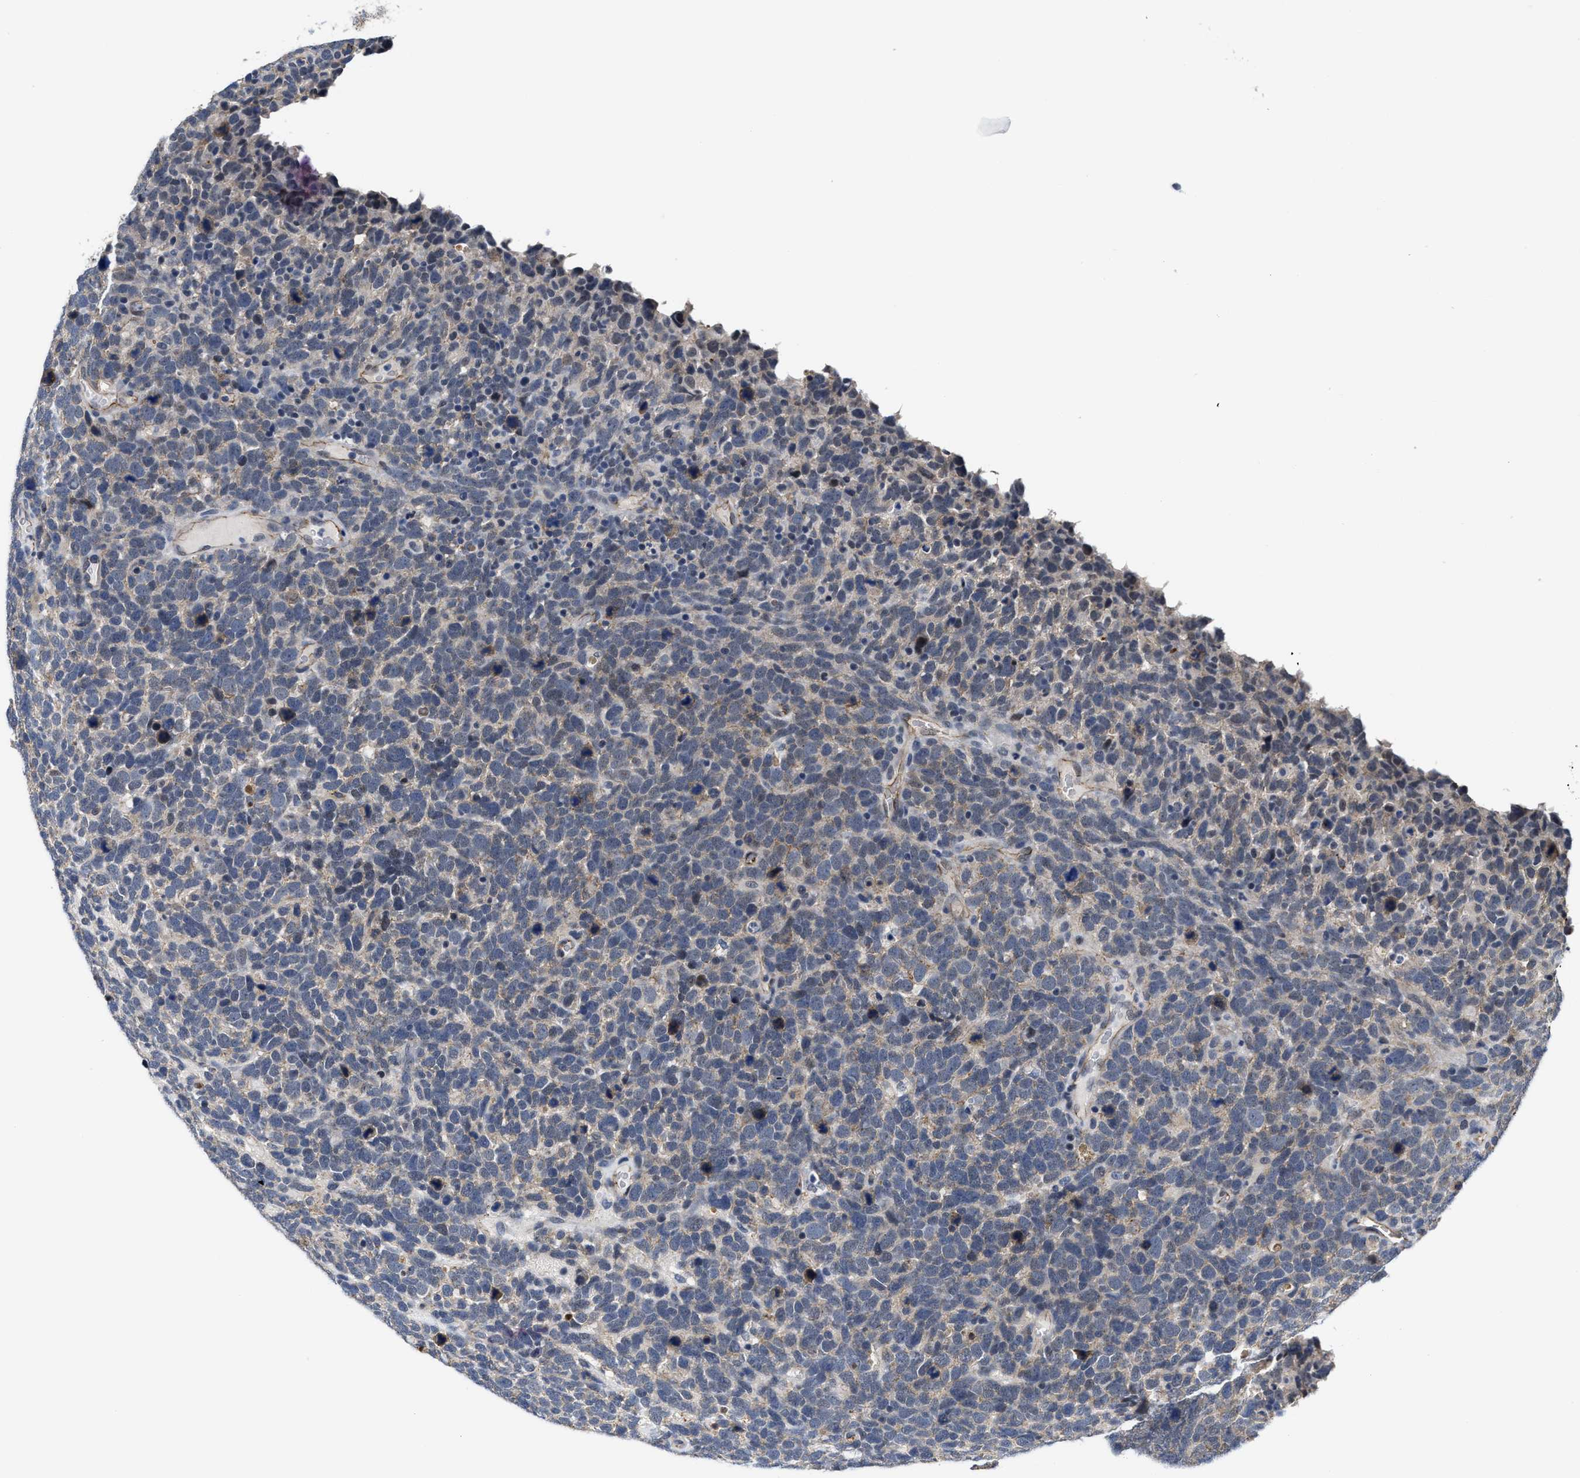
{"staining": {"intensity": "weak", "quantity": "<25%", "location": "cytoplasmic/membranous"}, "tissue": "urothelial cancer", "cell_type": "Tumor cells", "image_type": "cancer", "snomed": [{"axis": "morphology", "description": "Urothelial carcinoma, High grade"}, {"axis": "topography", "description": "Urinary bladder"}], "caption": "This is an immunohistochemistry photomicrograph of human urothelial cancer. There is no expression in tumor cells.", "gene": "GHITM", "patient": {"sex": "female", "age": 82}}